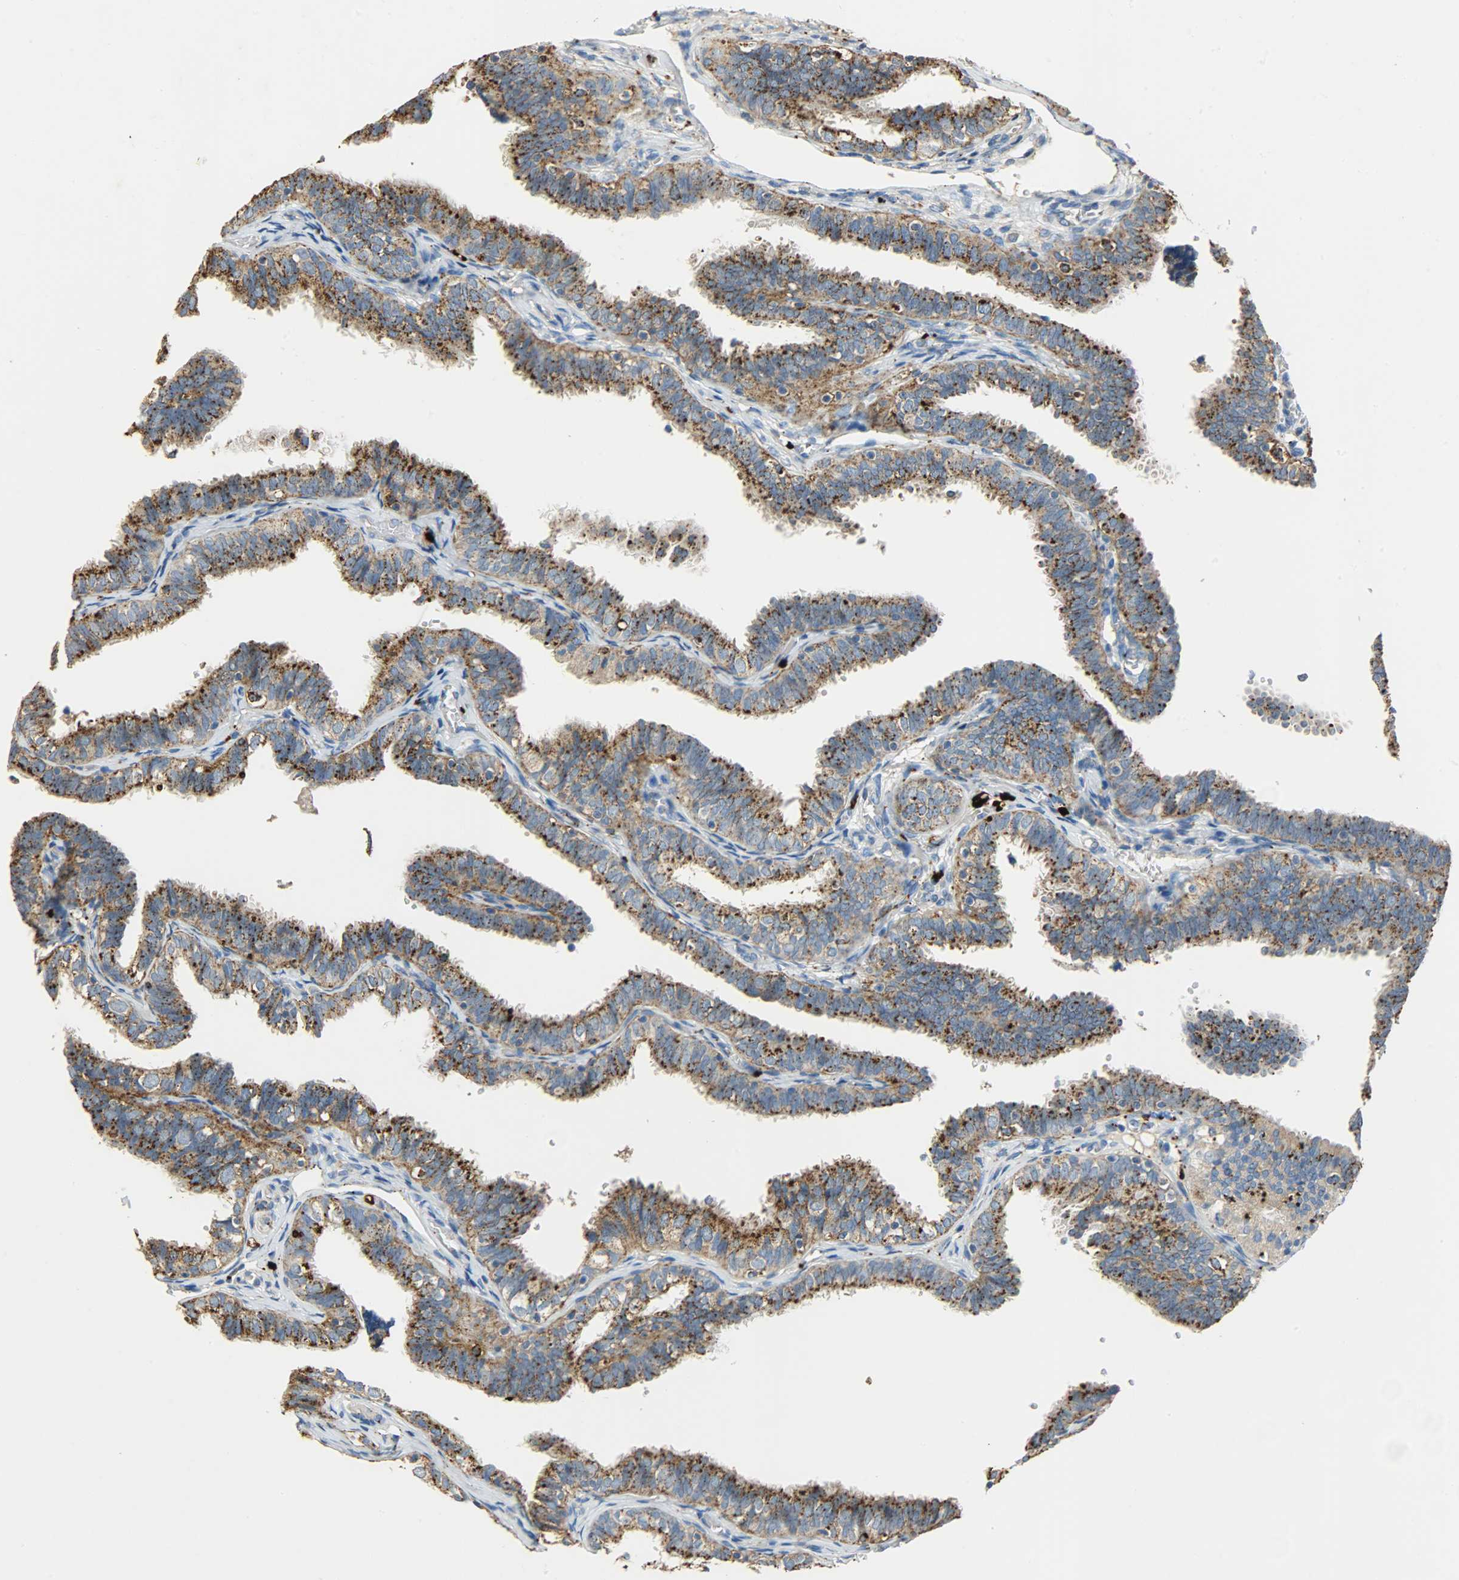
{"staining": {"intensity": "moderate", "quantity": ">75%", "location": "cytoplasmic/membranous"}, "tissue": "fallopian tube", "cell_type": "Glandular cells", "image_type": "normal", "snomed": [{"axis": "morphology", "description": "Normal tissue, NOS"}, {"axis": "topography", "description": "Fallopian tube"}], "caption": "A histopathology image showing moderate cytoplasmic/membranous expression in about >75% of glandular cells in benign fallopian tube, as visualized by brown immunohistochemical staining.", "gene": "ASAH1", "patient": {"sex": "female", "age": 46}}